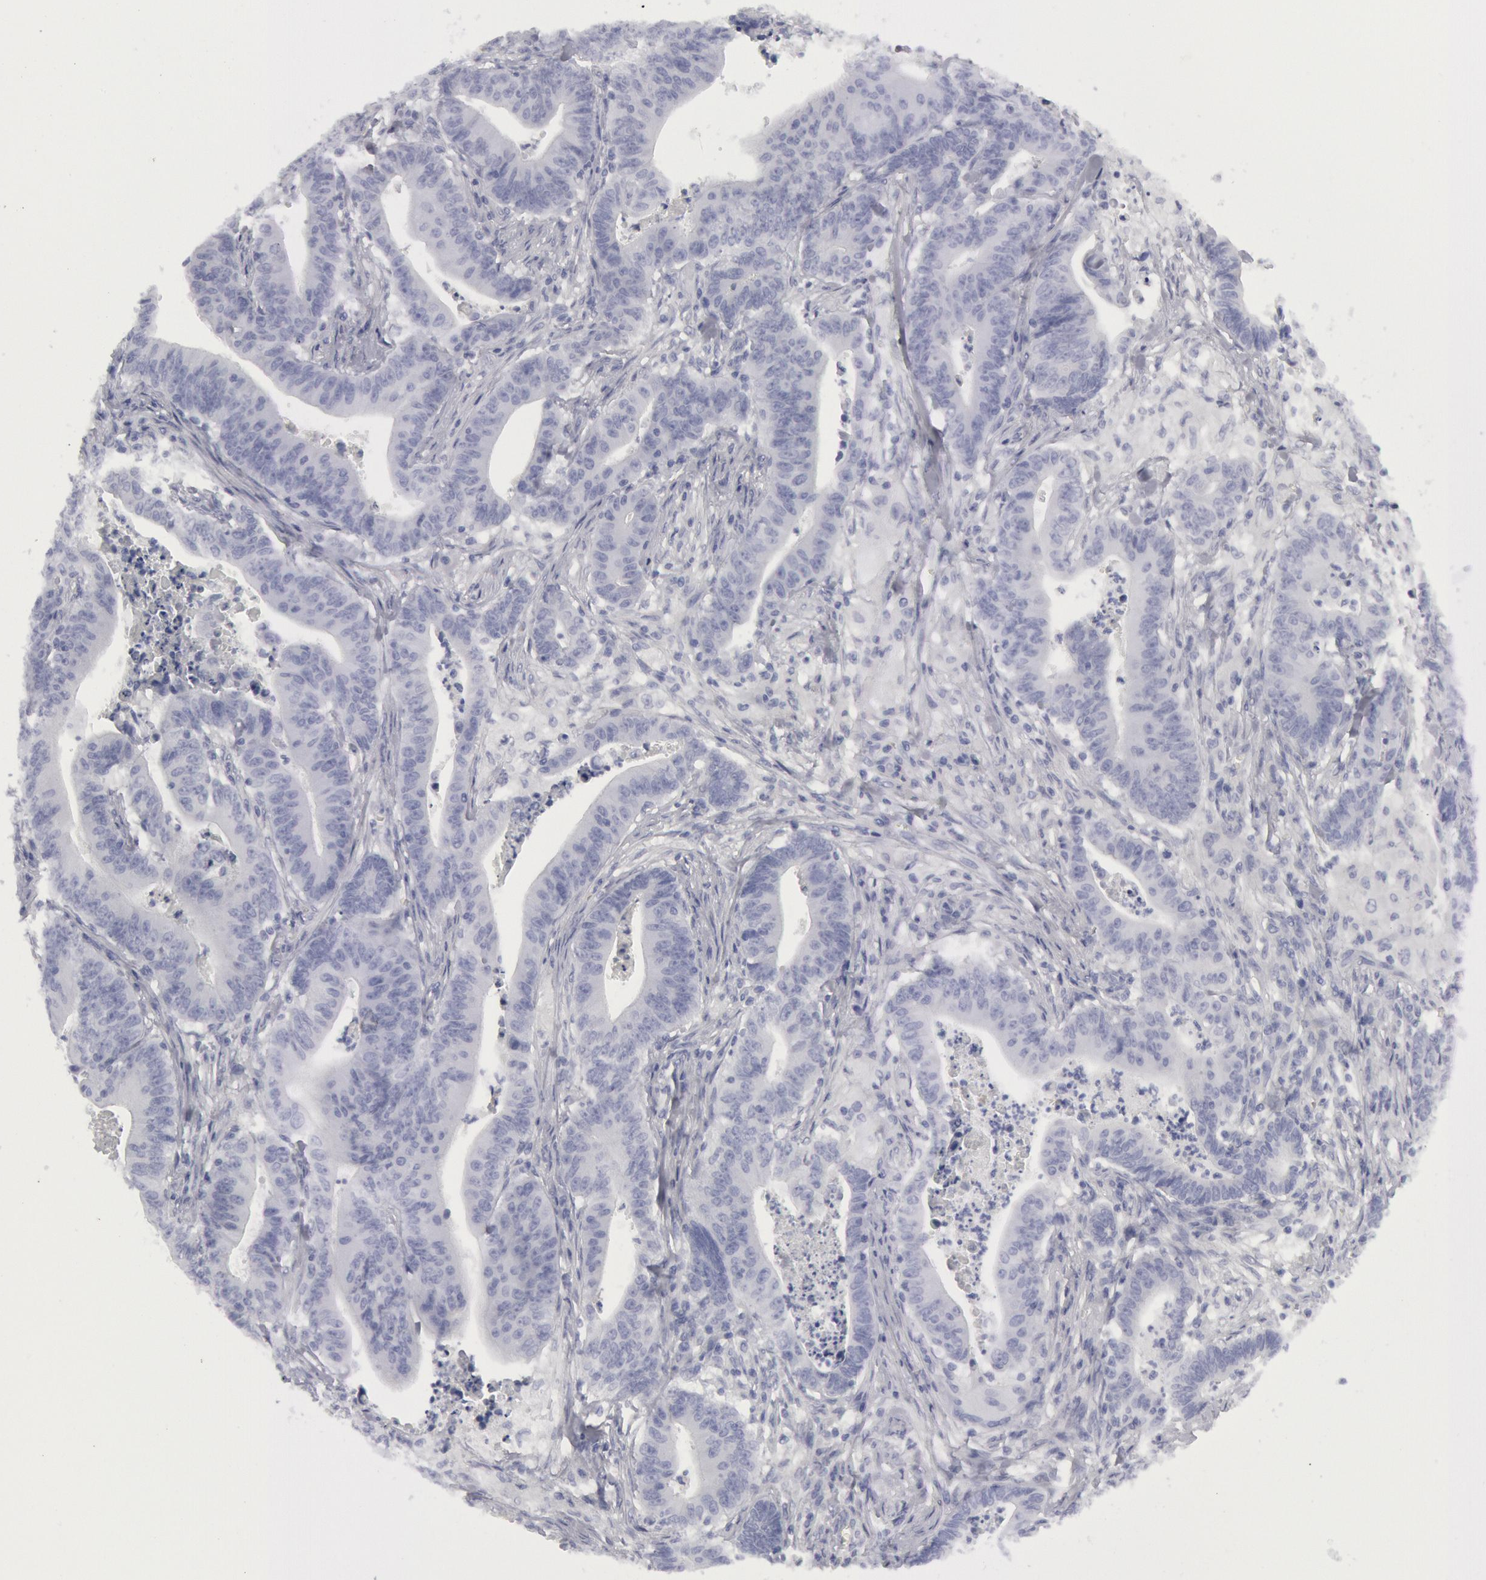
{"staining": {"intensity": "negative", "quantity": "none", "location": "none"}, "tissue": "stomach cancer", "cell_type": "Tumor cells", "image_type": "cancer", "snomed": [{"axis": "morphology", "description": "Adenocarcinoma, NOS"}, {"axis": "topography", "description": "Stomach, lower"}], "caption": "This is a histopathology image of immunohistochemistry staining of stomach cancer (adenocarcinoma), which shows no positivity in tumor cells.", "gene": "FHL1", "patient": {"sex": "female", "age": 86}}